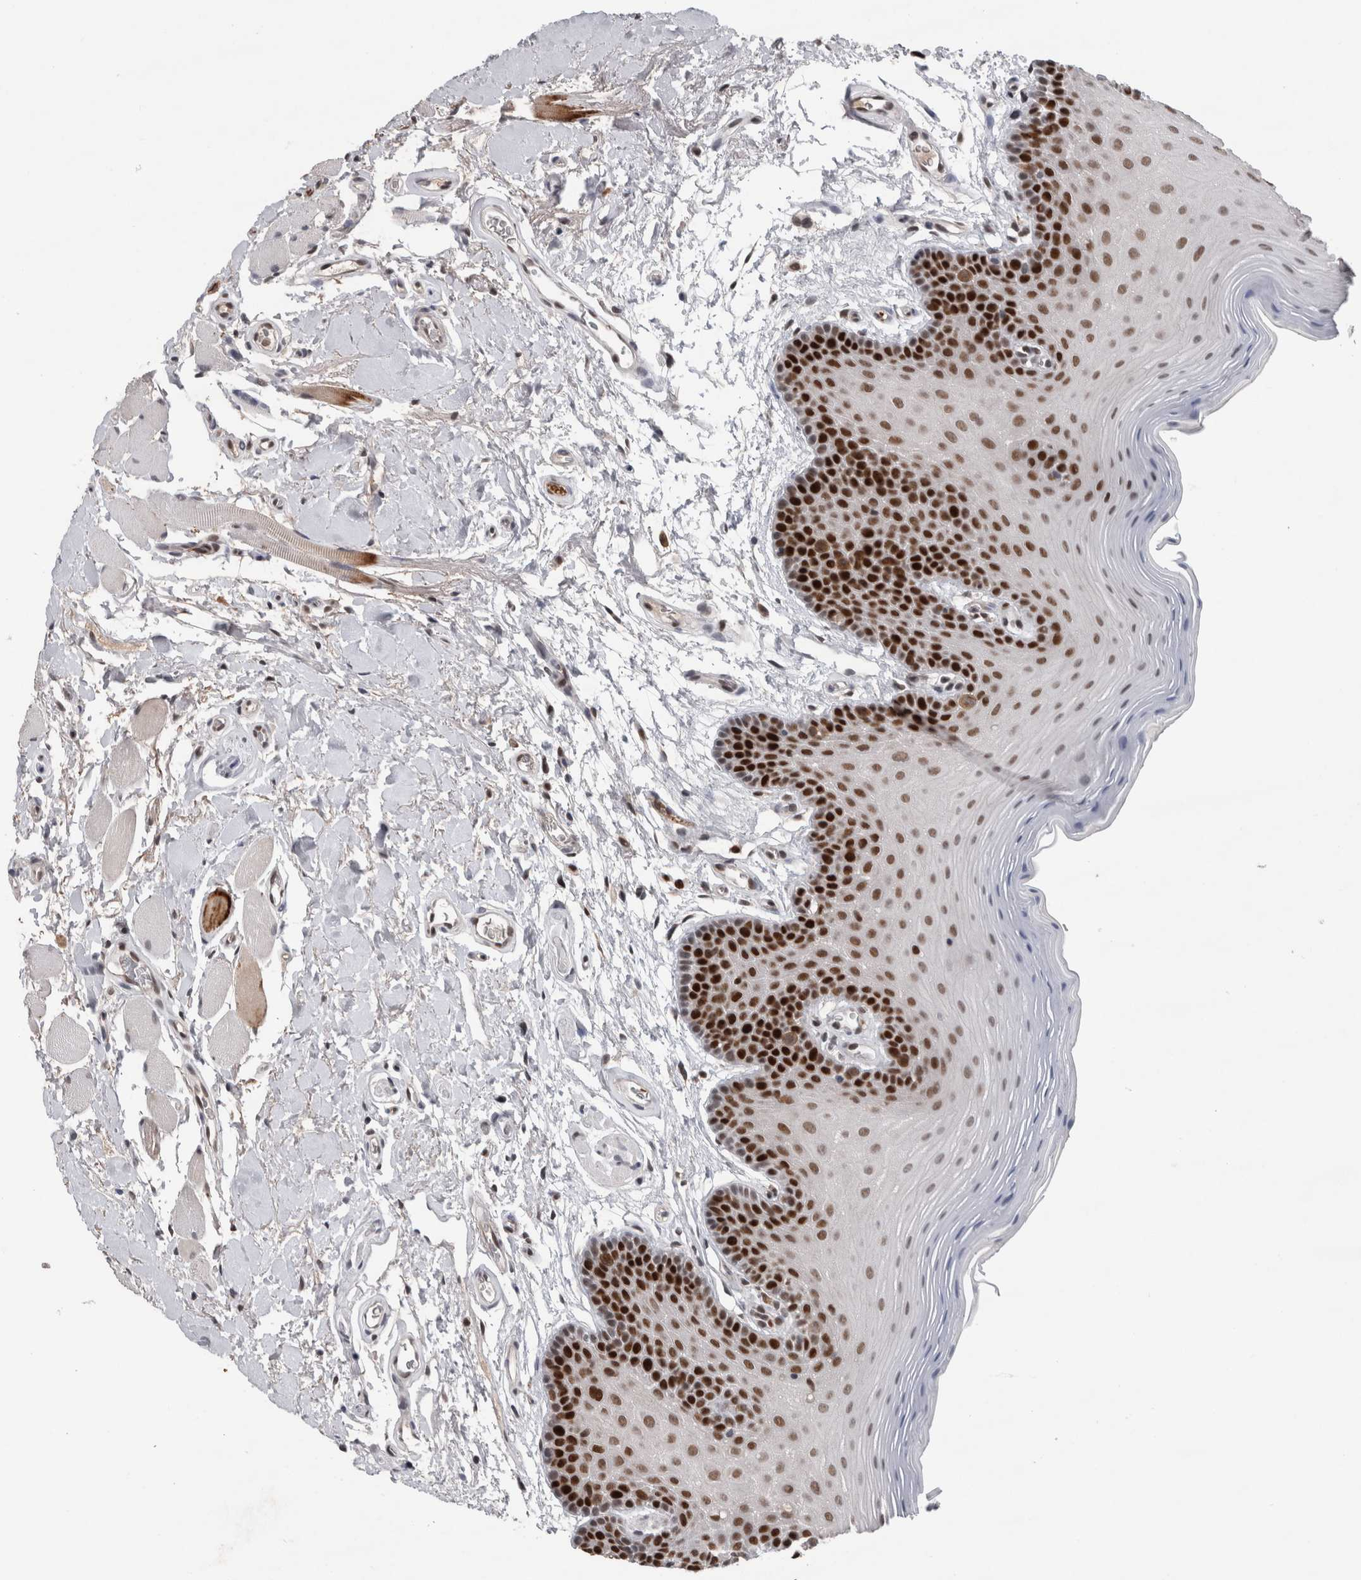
{"staining": {"intensity": "strong", "quantity": ">75%", "location": "nuclear"}, "tissue": "oral mucosa", "cell_type": "Squamous epithelial cells", "image_type": "normal", "snomed": [{"axis": "morphology", "description": "Normal tissue, NOS"}, {"axis": "topography", "description": "Oral tissue"}], "caption": "Protein analysis of normal oral mucosa displays strong nuclear positivity in approximately >75% of squamous epithelial cells.", "gene": "POLD2", "patient": {"sex": "male", "age": 62}}